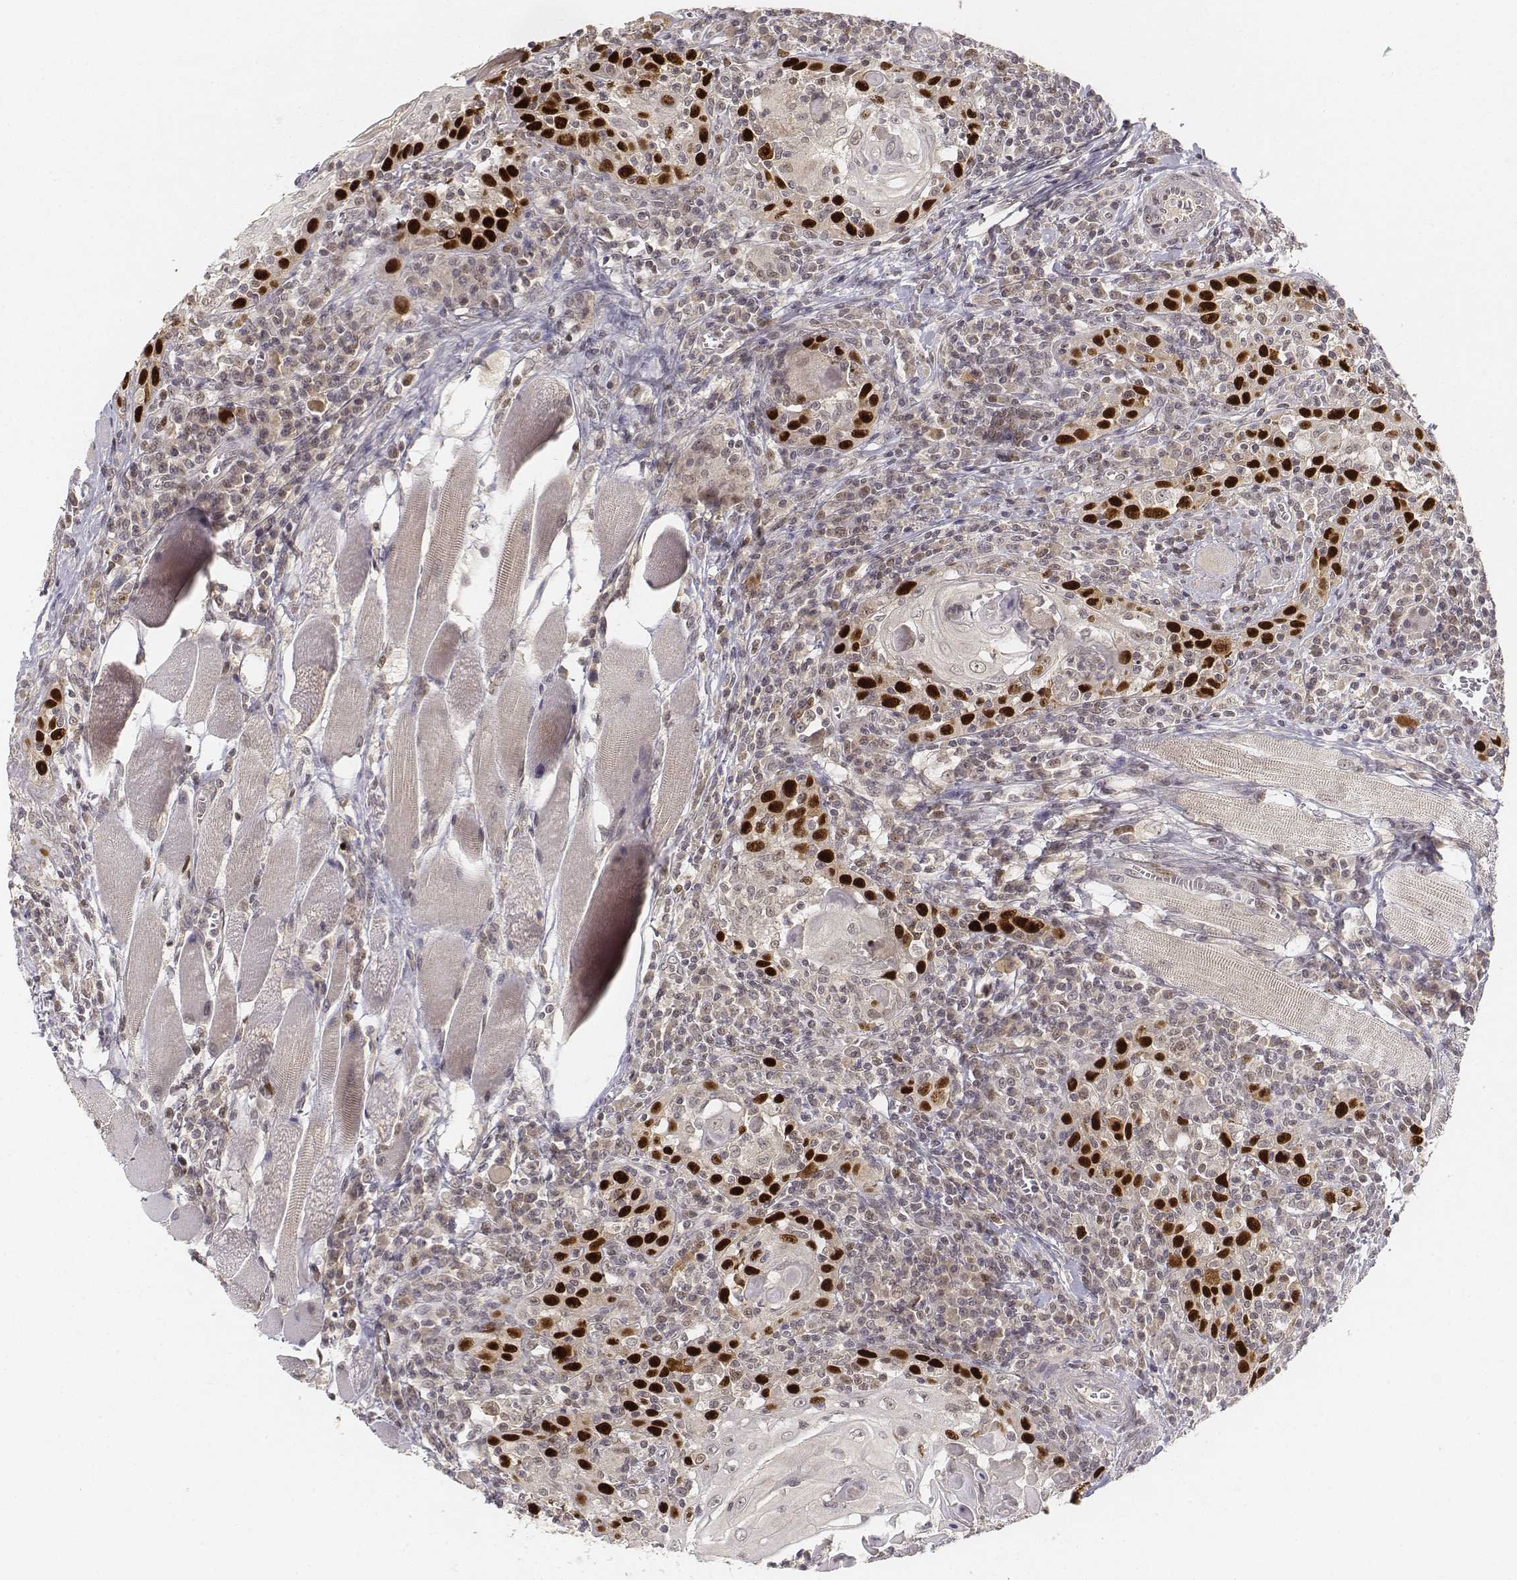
{"staining": {"intensity": "strong", "quantity": "25%-75%", "location": "nuclear"}, "tissue": "head and neck cancer", "cell_type": "Tumor cells", "image_type": "cancer", "snomed": [{"axis": "morphology", "description": "Squamous cell carcinoma, NOS"}, {"axis": "topography", "description": "Head-Neck"}], "caption": "Human head and neck cancer stained with a protein marker demonstrates strong staining in tumor cells.", "gene": "FANCD2", "patient": {"sex": "male", "age": 52}}